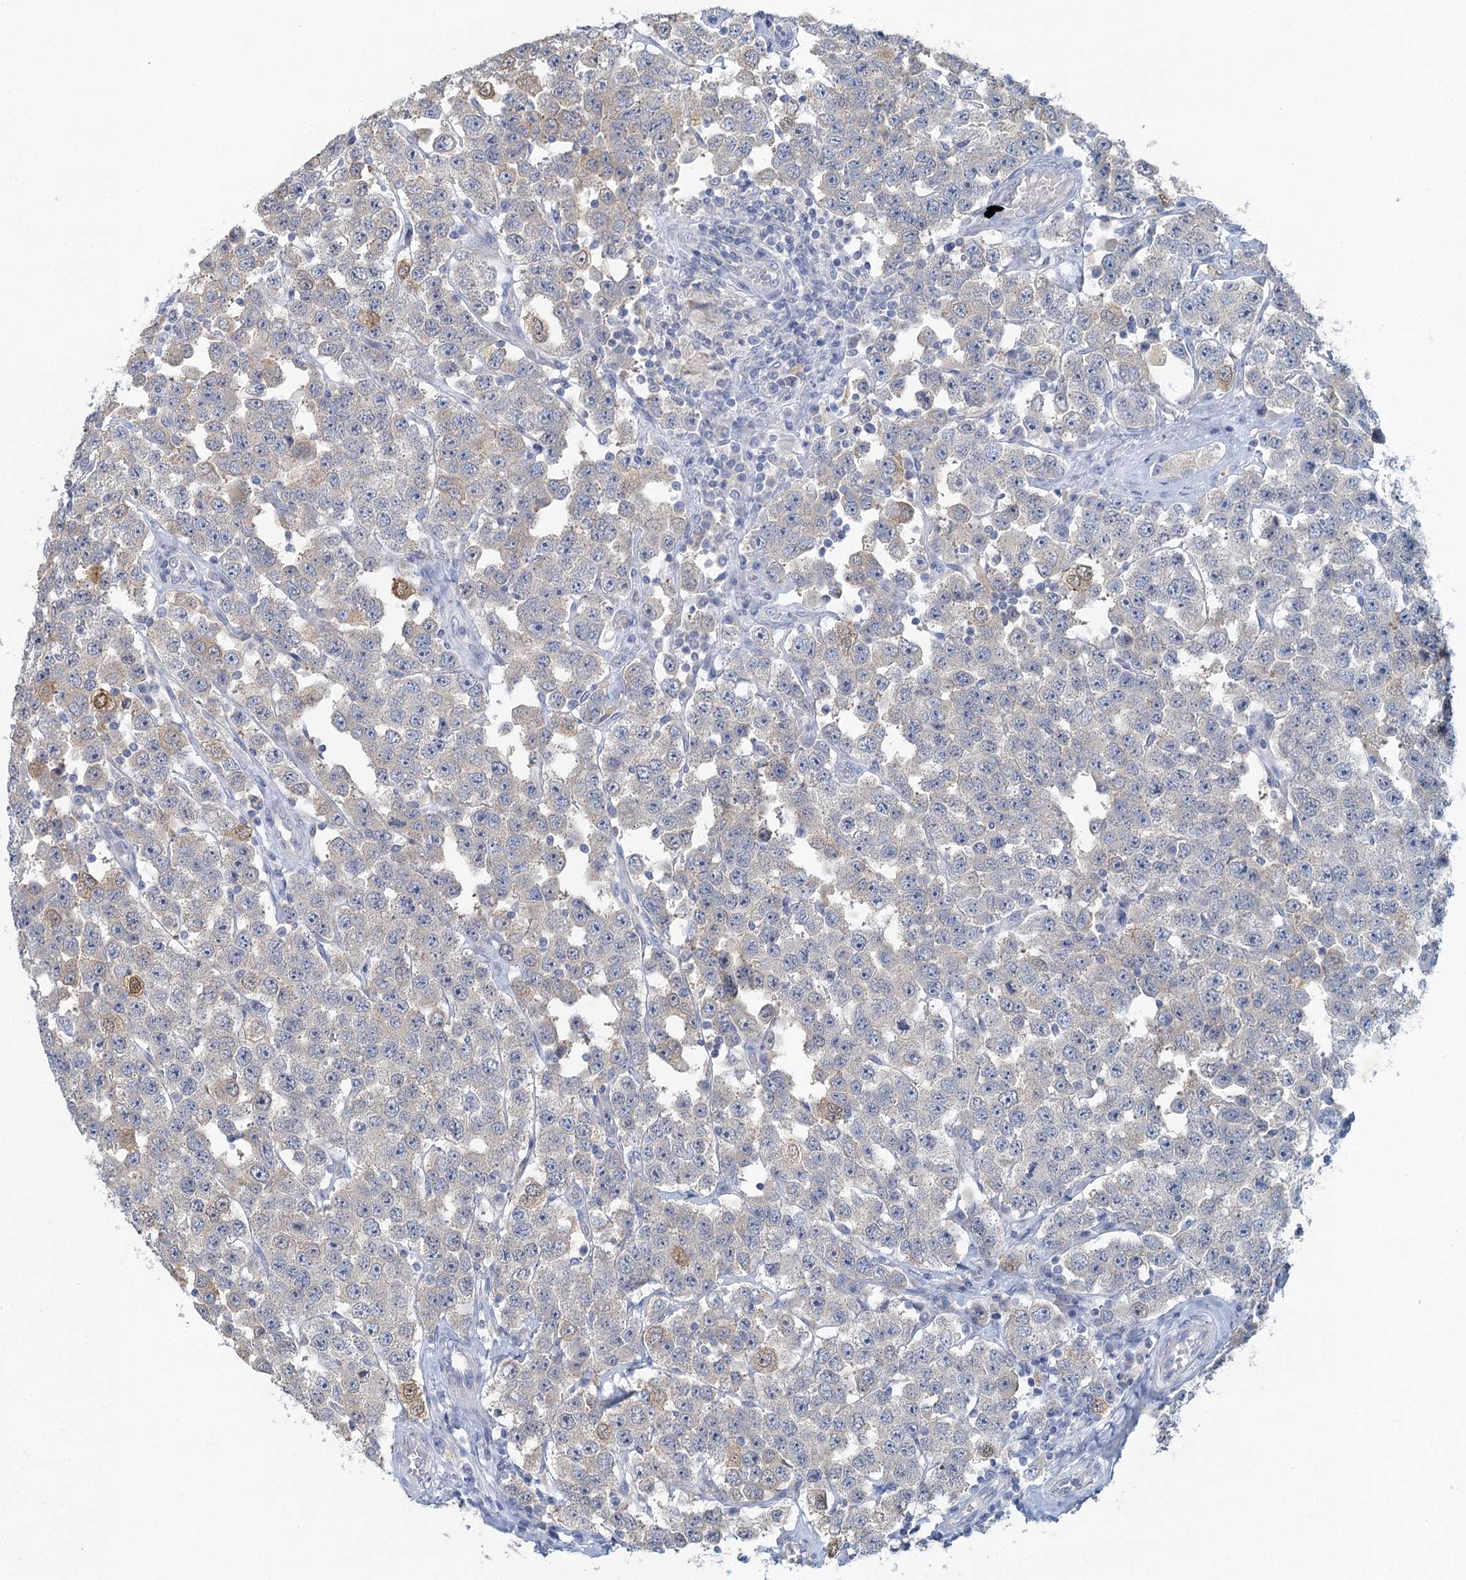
{"staining": {"intensity": "negative", "quantity": "none", "location": "none"}, "tissue": "testis cancer", "cell_type": "Tumor cells", "image_type": "cancer", "snomed": [{"axis": "morphology", "description": "Seminoma, NOS"}, {"axis": "topography", "description": "Testis"}], "caption": "This is an IHC photomicrograph of human seminoma (testis). There is no staining in tumor cells.", "gene": "MYO7B", "patient": {"sex": "male", "age": 28}}